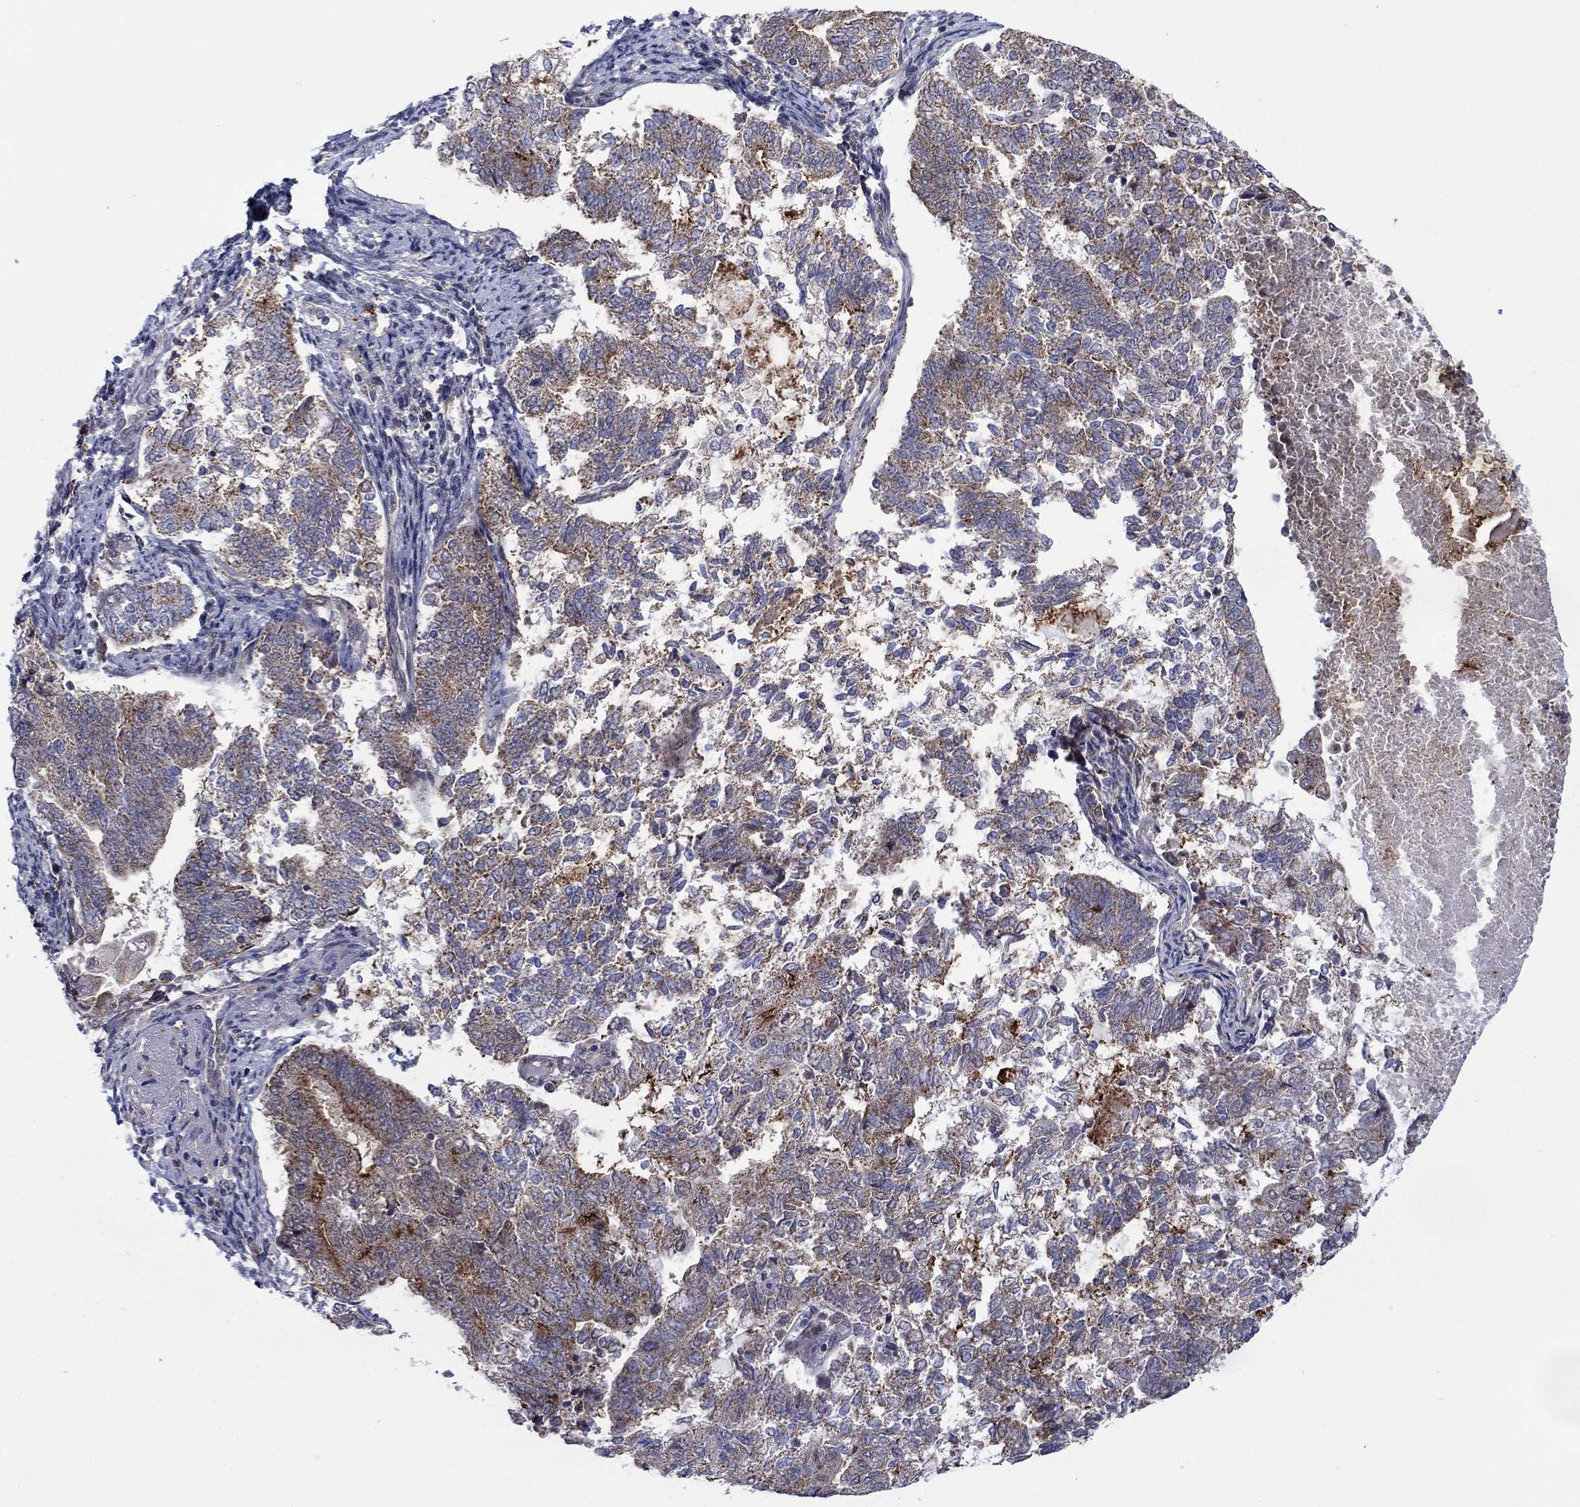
{"staining": {"intensity": "strong", "quantity": "<25%", "location": "cytoplasmic/membranous"}, "tissue": "endometrial cancer", "cell_type": "Tumor cells", "image_type": "cancer", "snomed": [{"axis": "morphology", "description": "Adenocarcinoma, NOS"}, {"axis": "topography", "description": "Endometrium"}], "caption": "Protein analysis of endometrial cancer (adenocarcinoma) tissue demonstrates strong cytoplasmic/membranous expression in approximately <25% of tumor cells. Nuclei are stained in blue.", "gene": "SLC35F2", "patient": {"sex": "female", "age": 65}}